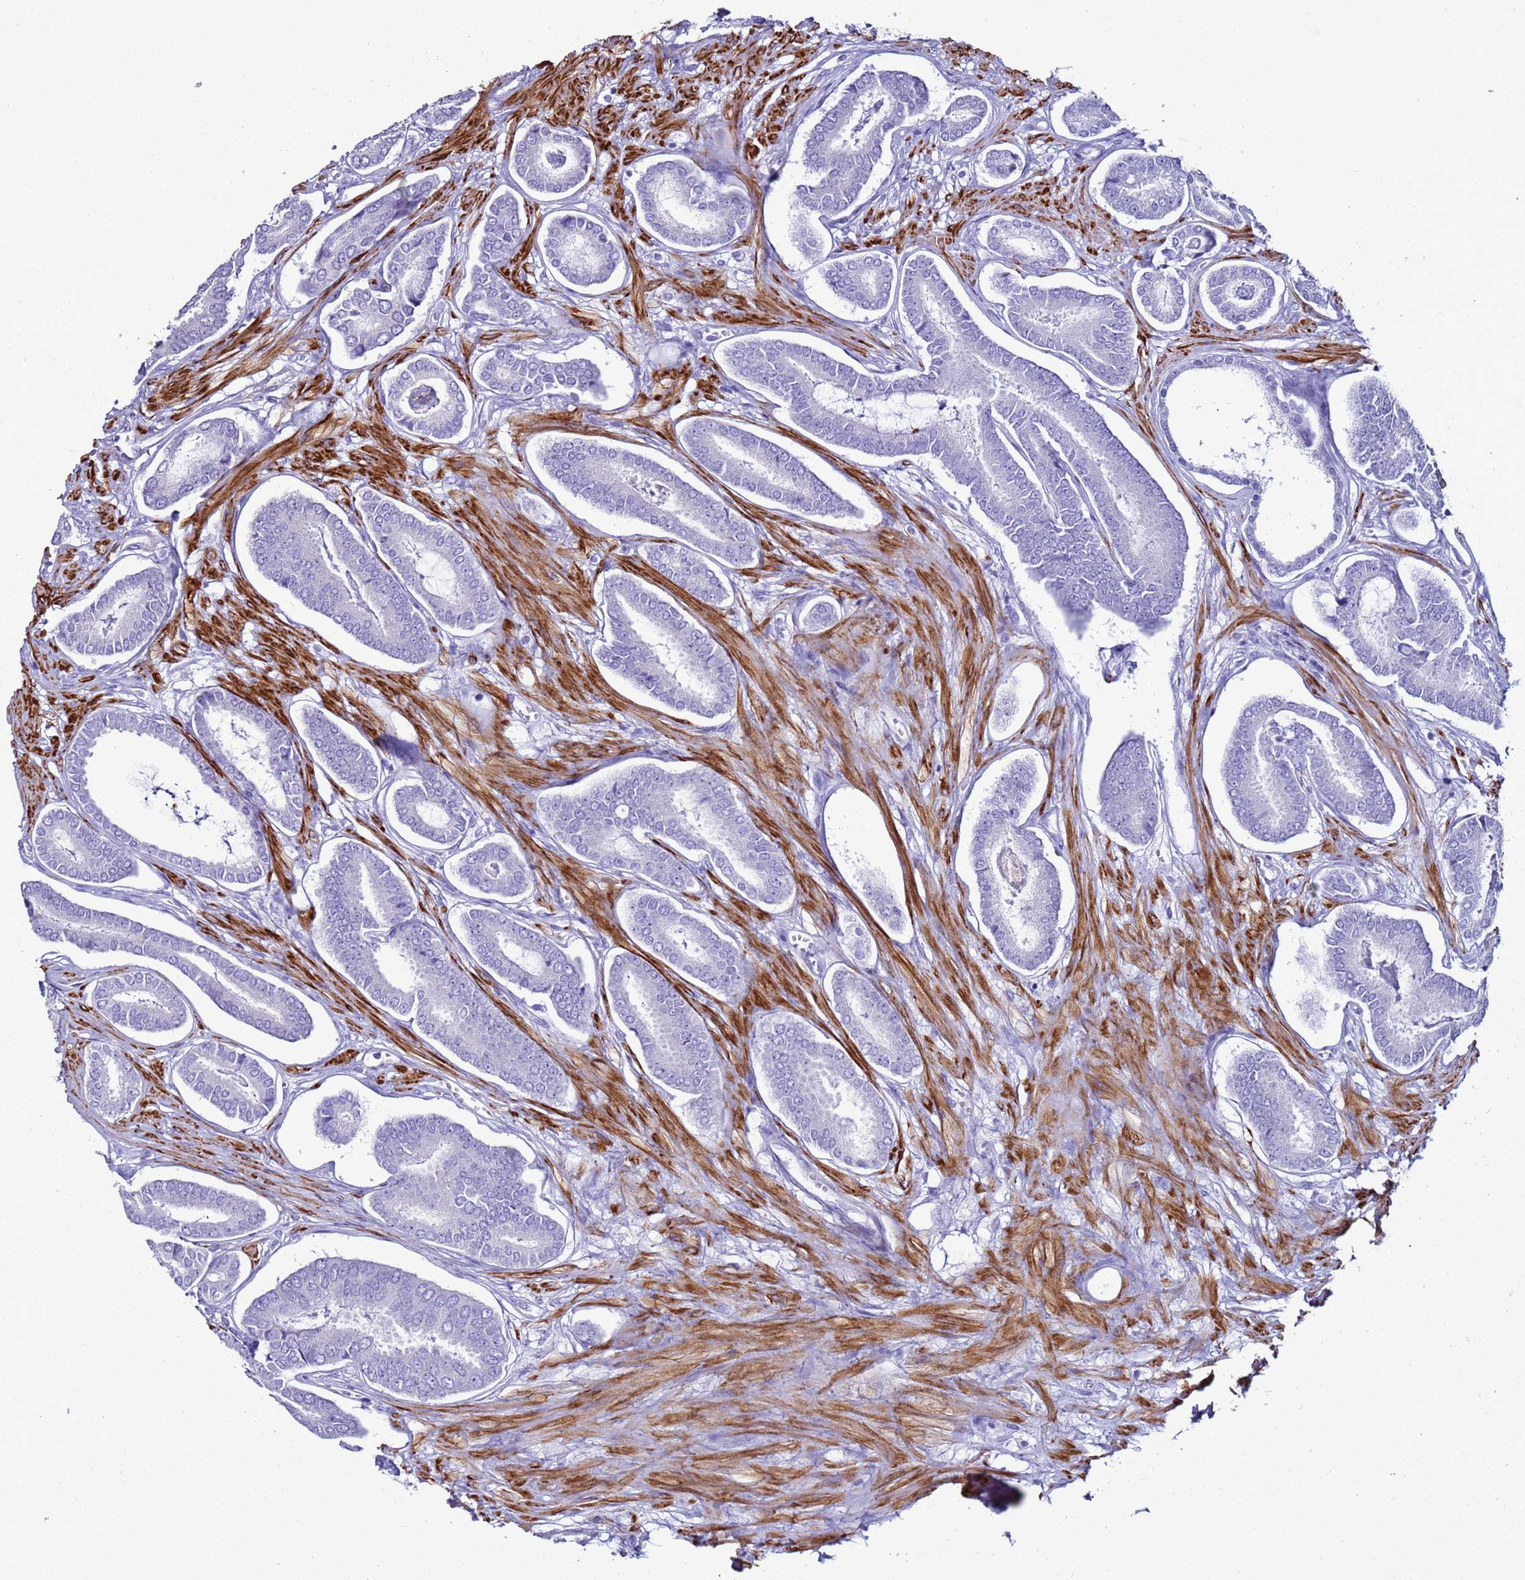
{"staining": {"intensity": "negative", "quantity": "none", "location": "none"}, "tissue": "prostate cancer", "cell_type": "Tumor cells", "image_type": "cancer", "snomed": [{"axis": "morphology", "description": "Adenocarcinoma, NOS"}, {"axis": "topography", "description": "Prostate and seminal vesicle, NOS"}], "caption": "There is no significant positivity in tumor cells of prostate cancer. Brightfield microscopy of immunohistochemistry (IHC) stained with DAB (brown) and hematoxylin (blue), captured at high magnification.", "gene": "LCMT1", "patient": {"sex": "male", "age": 76}}